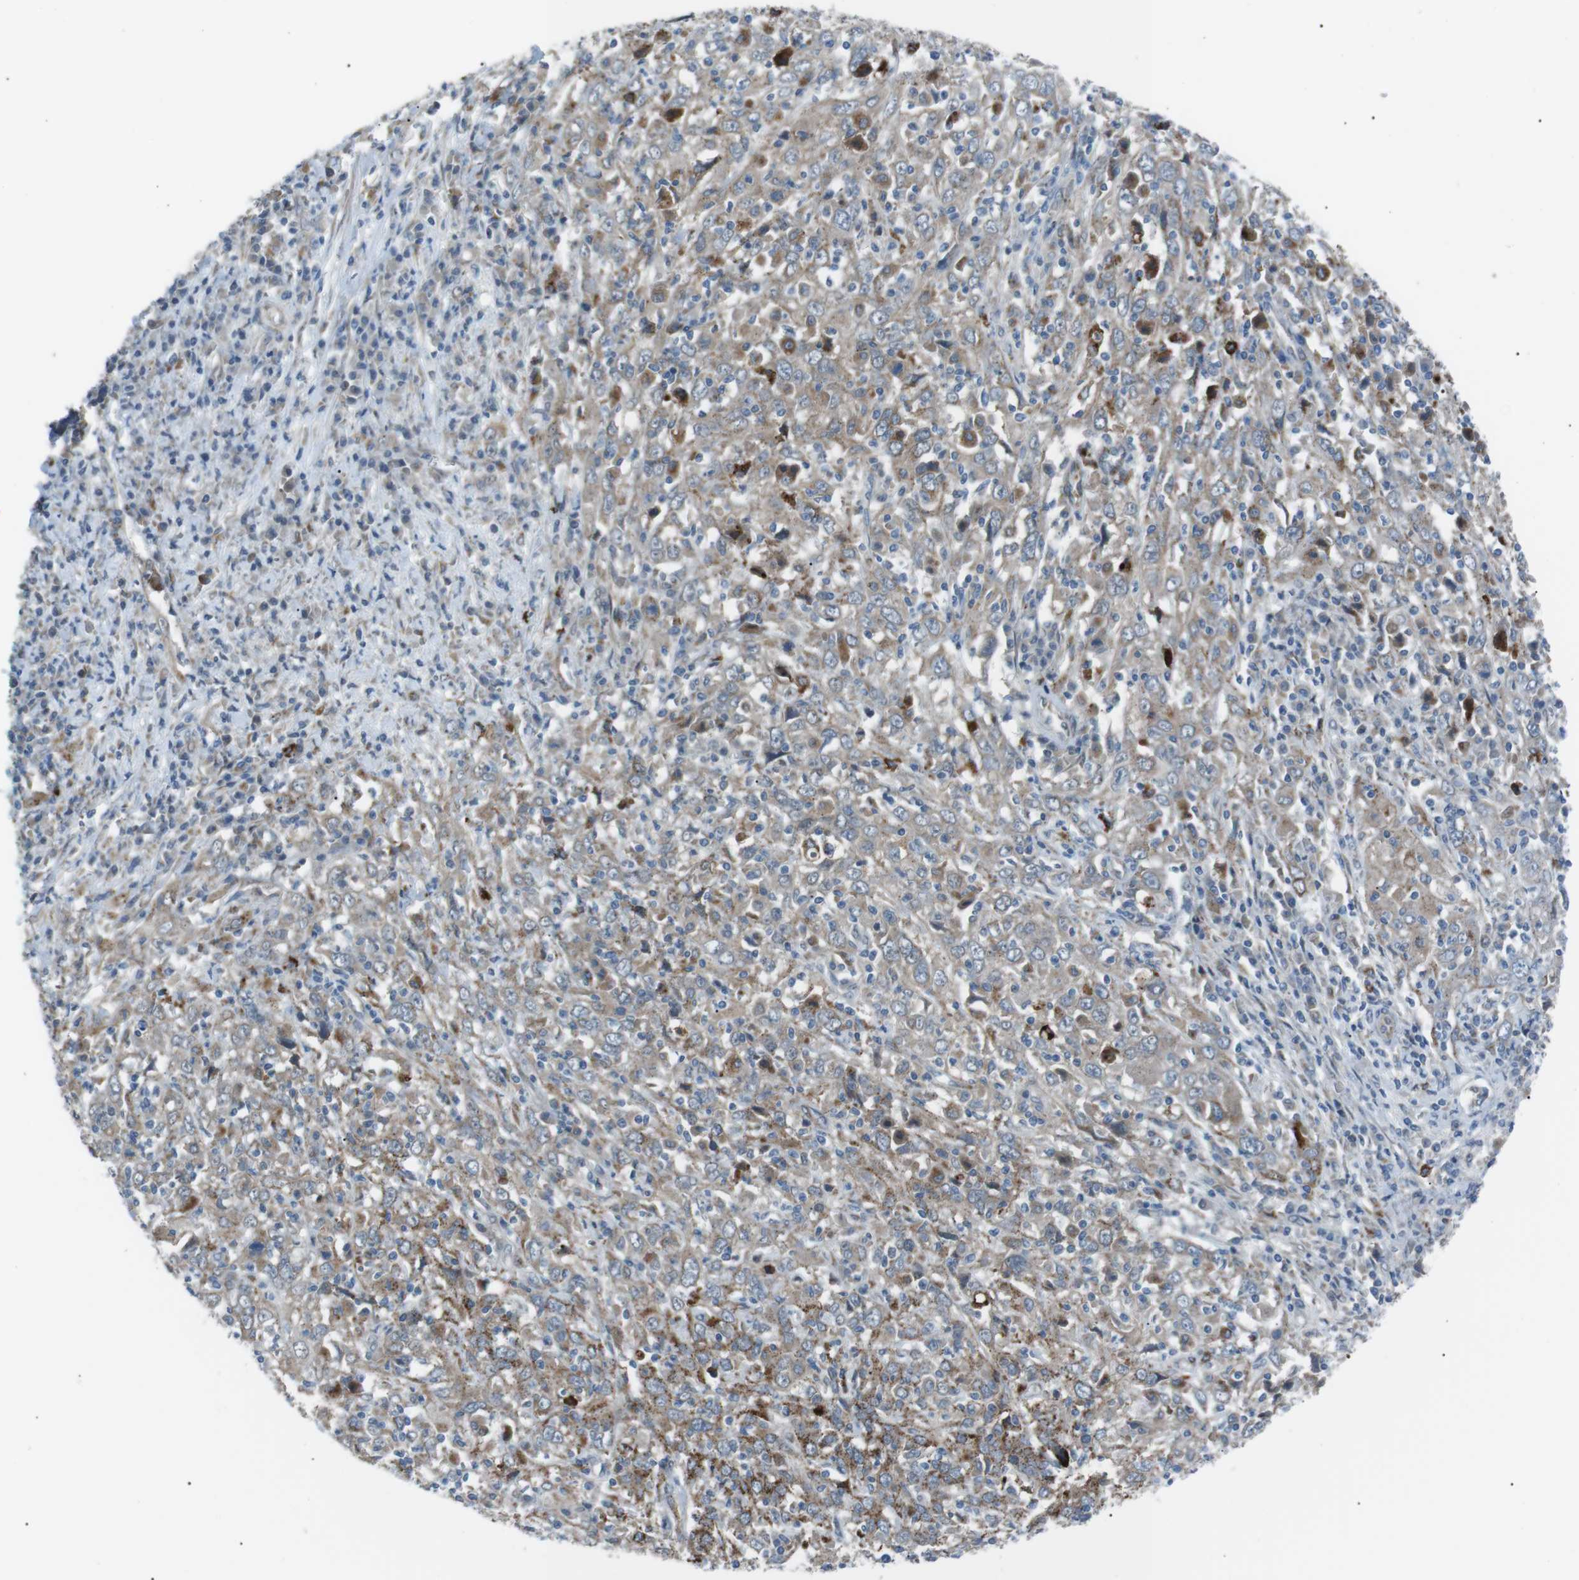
{"staining": {"intensity": "moderate", "quantity": "25%-75%", "location": "cytoplasmic/membranous"}, "tissue": "cervical cancer", "cell_type": "Tumor cells", "image_type": "cancer", "snomed": [{"axis": "morphology", "description": "Squamous cell carcinoma, NOS"}, {"axis": "topography", "description": "Cervix"}], "caption": "This micrograph exhibits IHC staining of human cervical cancer, with medium moderate cytoplasmic/membranous staining in approximately 25%-75% of tumor cells.", "gene": "B4GALNT2", "patient": {"sex": "female", "age": 46}}